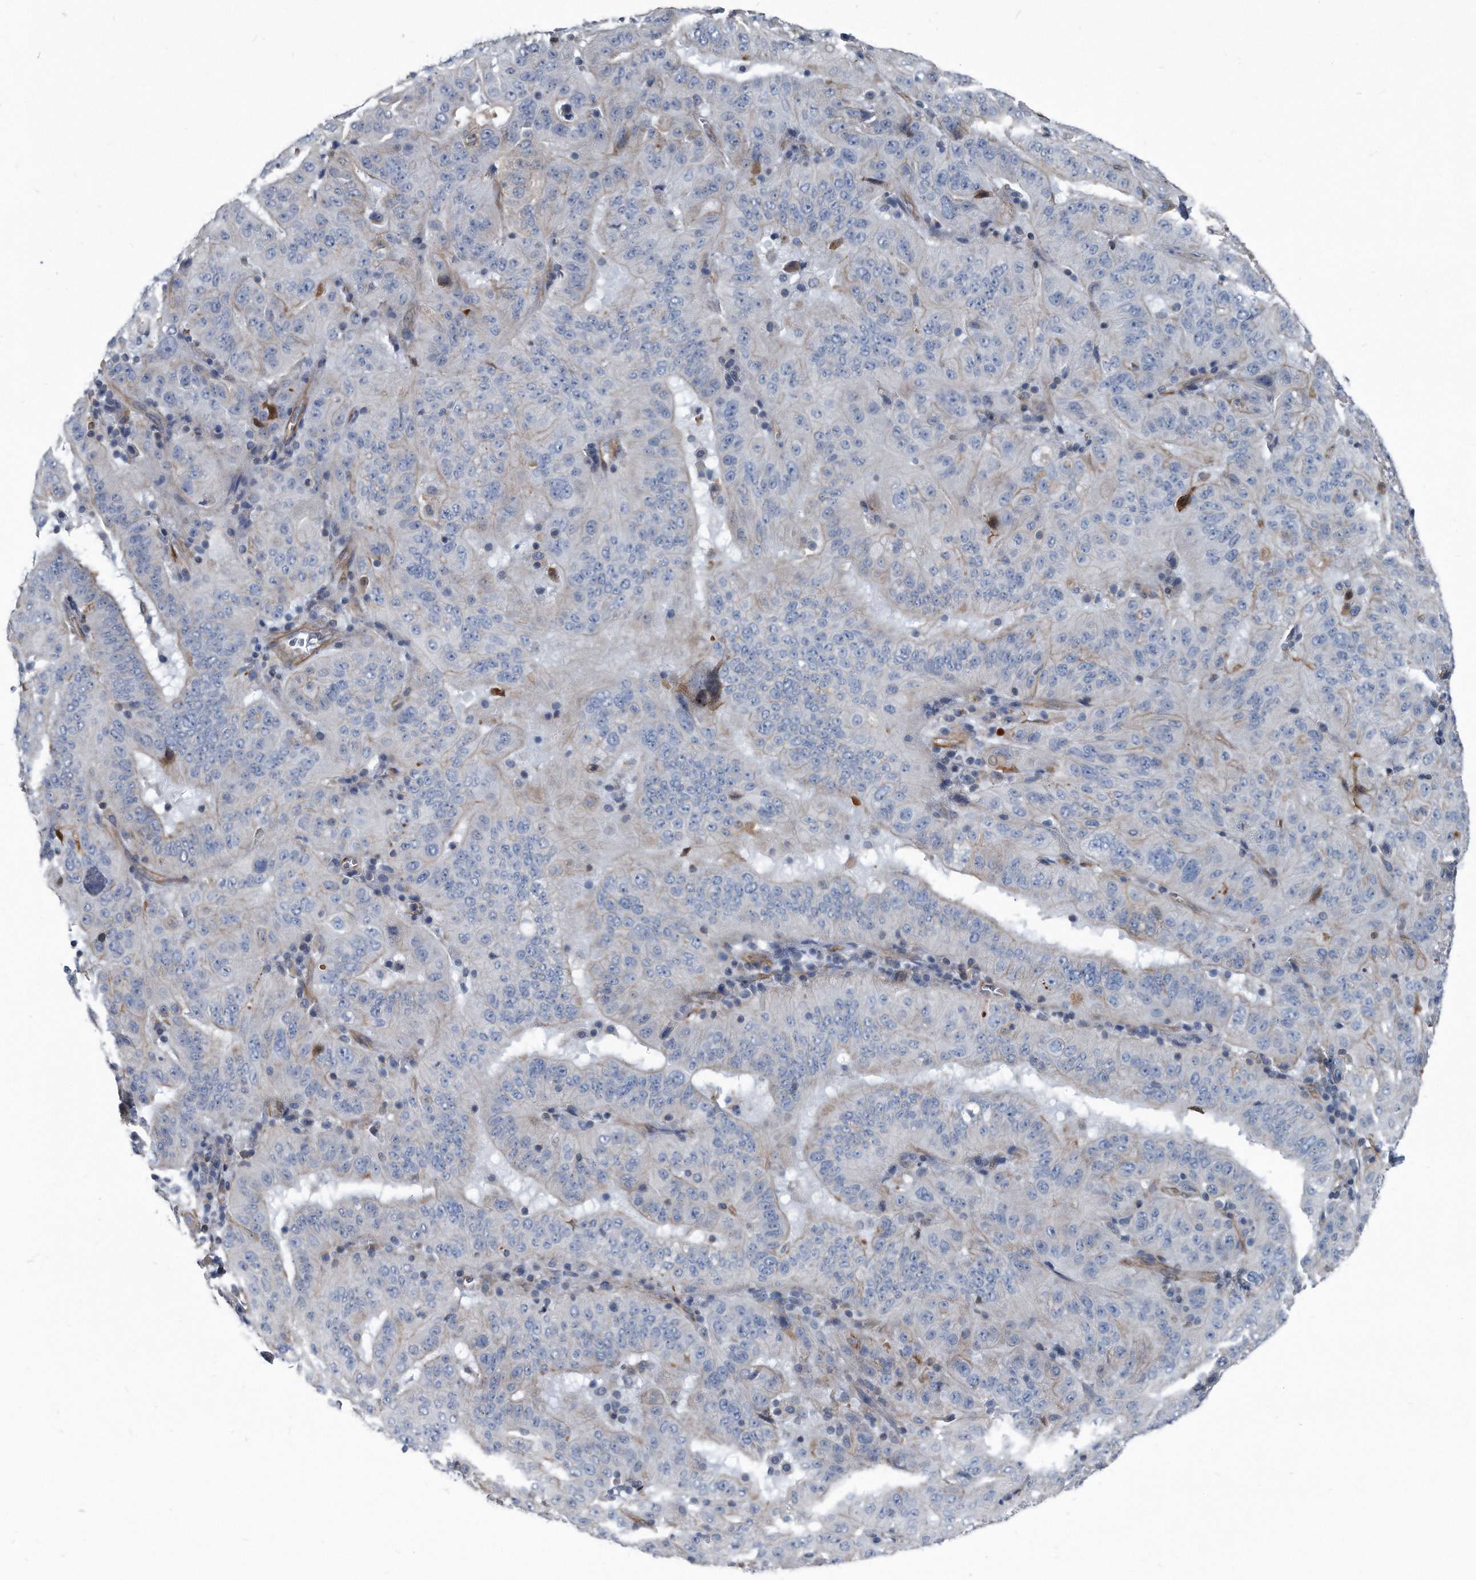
{"staining": {"intensity": "weak", "quantity": "<25%", "location": "cytoplasmic/membranous"}, "tissue": "pancreatic cancer", "cell_type": "Tumor cells", "image_type": "cancer", "snomed": [{"axis": "morphology", "description": "Adenocarcinoma, NOS"}, {"axis": "topography", "description": "Pancreas"}], "caption": "Immunohistochemistry photomicrograph of neoplastic tissue: human pancreatic cancer stained with DAB displays no significant protein expression in tumor cells.", "gene": "PLEC", "patient": {"sex": "male", "age": 63}}